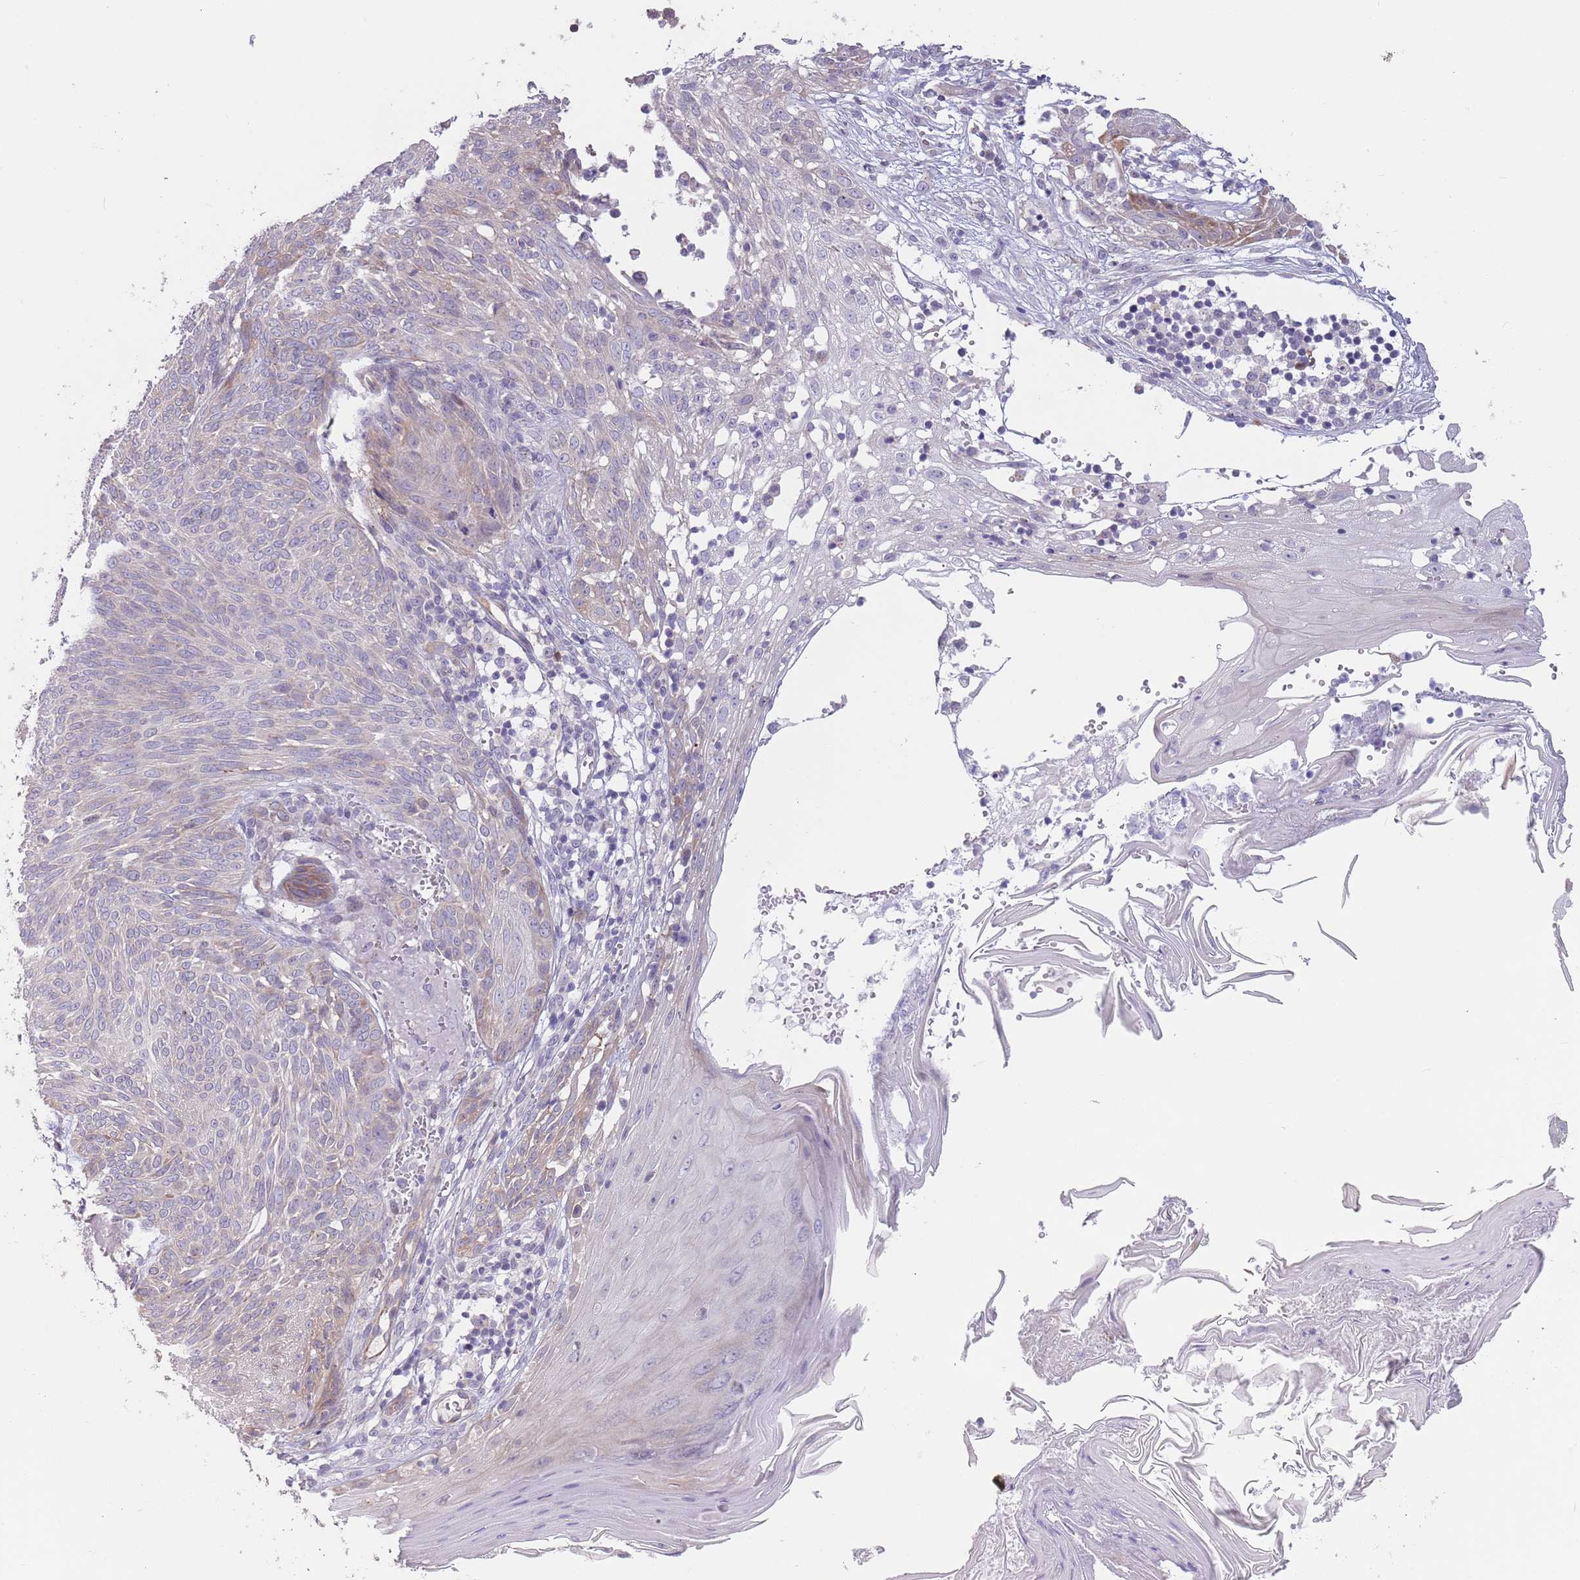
{"staining": {"intensity": "weak", "quantity": "<25%", "location": "cytoplasmic/membranous"}, "tissue": "skin cancer", "cell_type": "Tumor cells", "image_type": "cancer", "snomed": [{"axis": "morphology", "description": "Basal cell carcinoma"}, {"axis": "topography", "description": "Skin"}], "caption": "This is a image of IHC staining of skin cancer (basal cell carcinoma), which shows no staining in tumor cells.", "gene": "LDHD", "patient": {"sex": "female", "age": 86}}